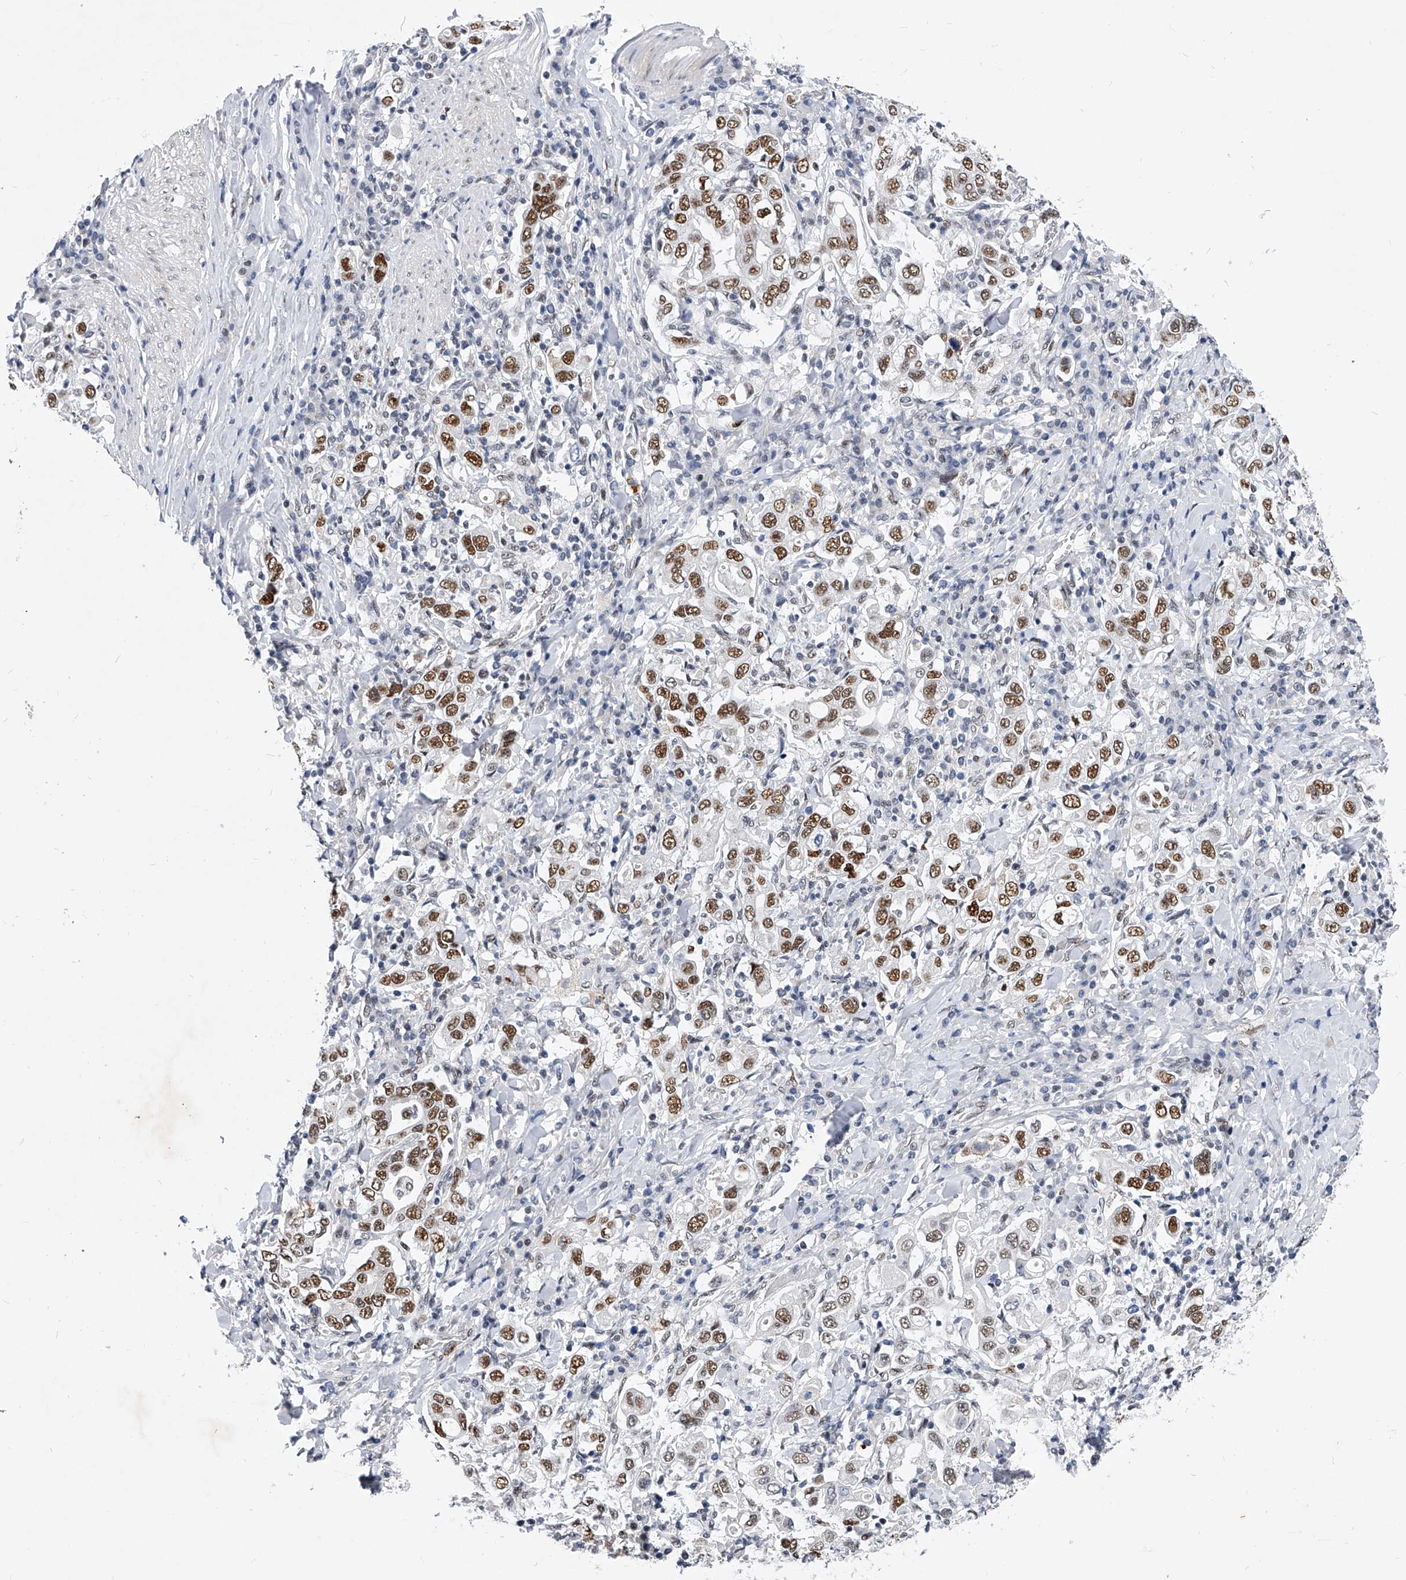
{"staining": {"intensity": "moderate", "quantity": ">75%", "location": "nuclear"}, "tissue": "stomach cancer", "cell_type": "Tumor cells", "image_type": "cancer", "snomed": [{"axis": "morphology", "description": "Adenocarcinoma, NOS"}, {"axis": "topography", "description": "Stomach, upper"}], "caption": "Stomach adenocarcinoma was stained to show a protein in brown. There is medium levels of moderate nuclear expression in approximately >75% of tumor cells. (IHC, brightfield microscopy, high magnification).", "gene": "TESK2", "patient": {"sex": "male", "age": 62}}